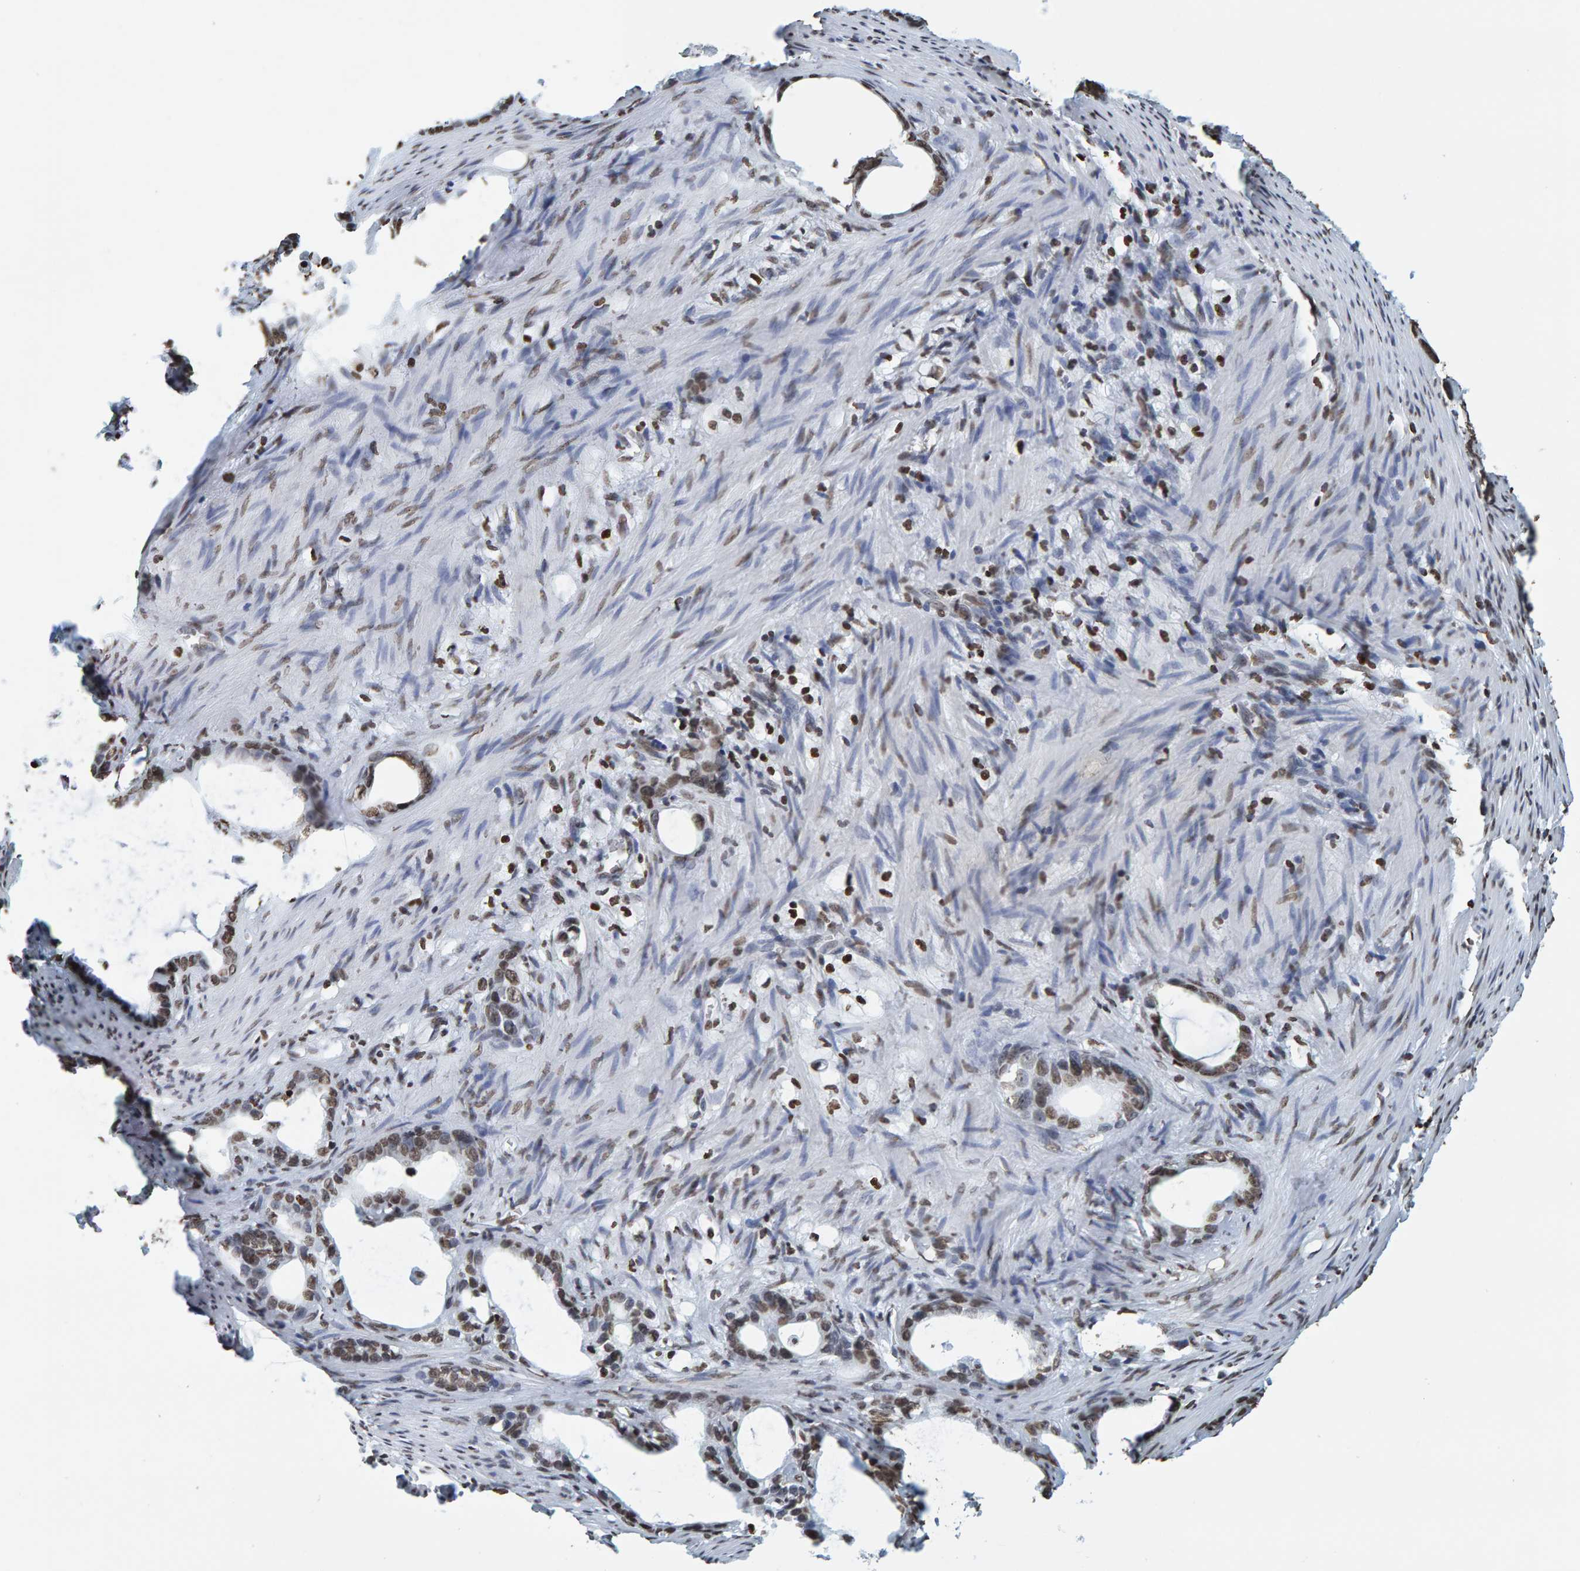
{"staining": {"intensity": "moderate", "quantity": ">75%", "location": "nuclear"}, "tissue": "stomach cancer", "cell_type": "Tumor cells", "image_type": "cancer", "snomed": [{"axis": "morphology", "description": "Adenocarcinoma, NOS"}, {"axis": "topography", "description": "Stomach"}], "caption": "The immunohistochemical stain labels moderate nuclear expression in tumor cells of stomach cancer tissue.", "gene": "BRF2", "patient": {"sex": "female", "age": 75}}